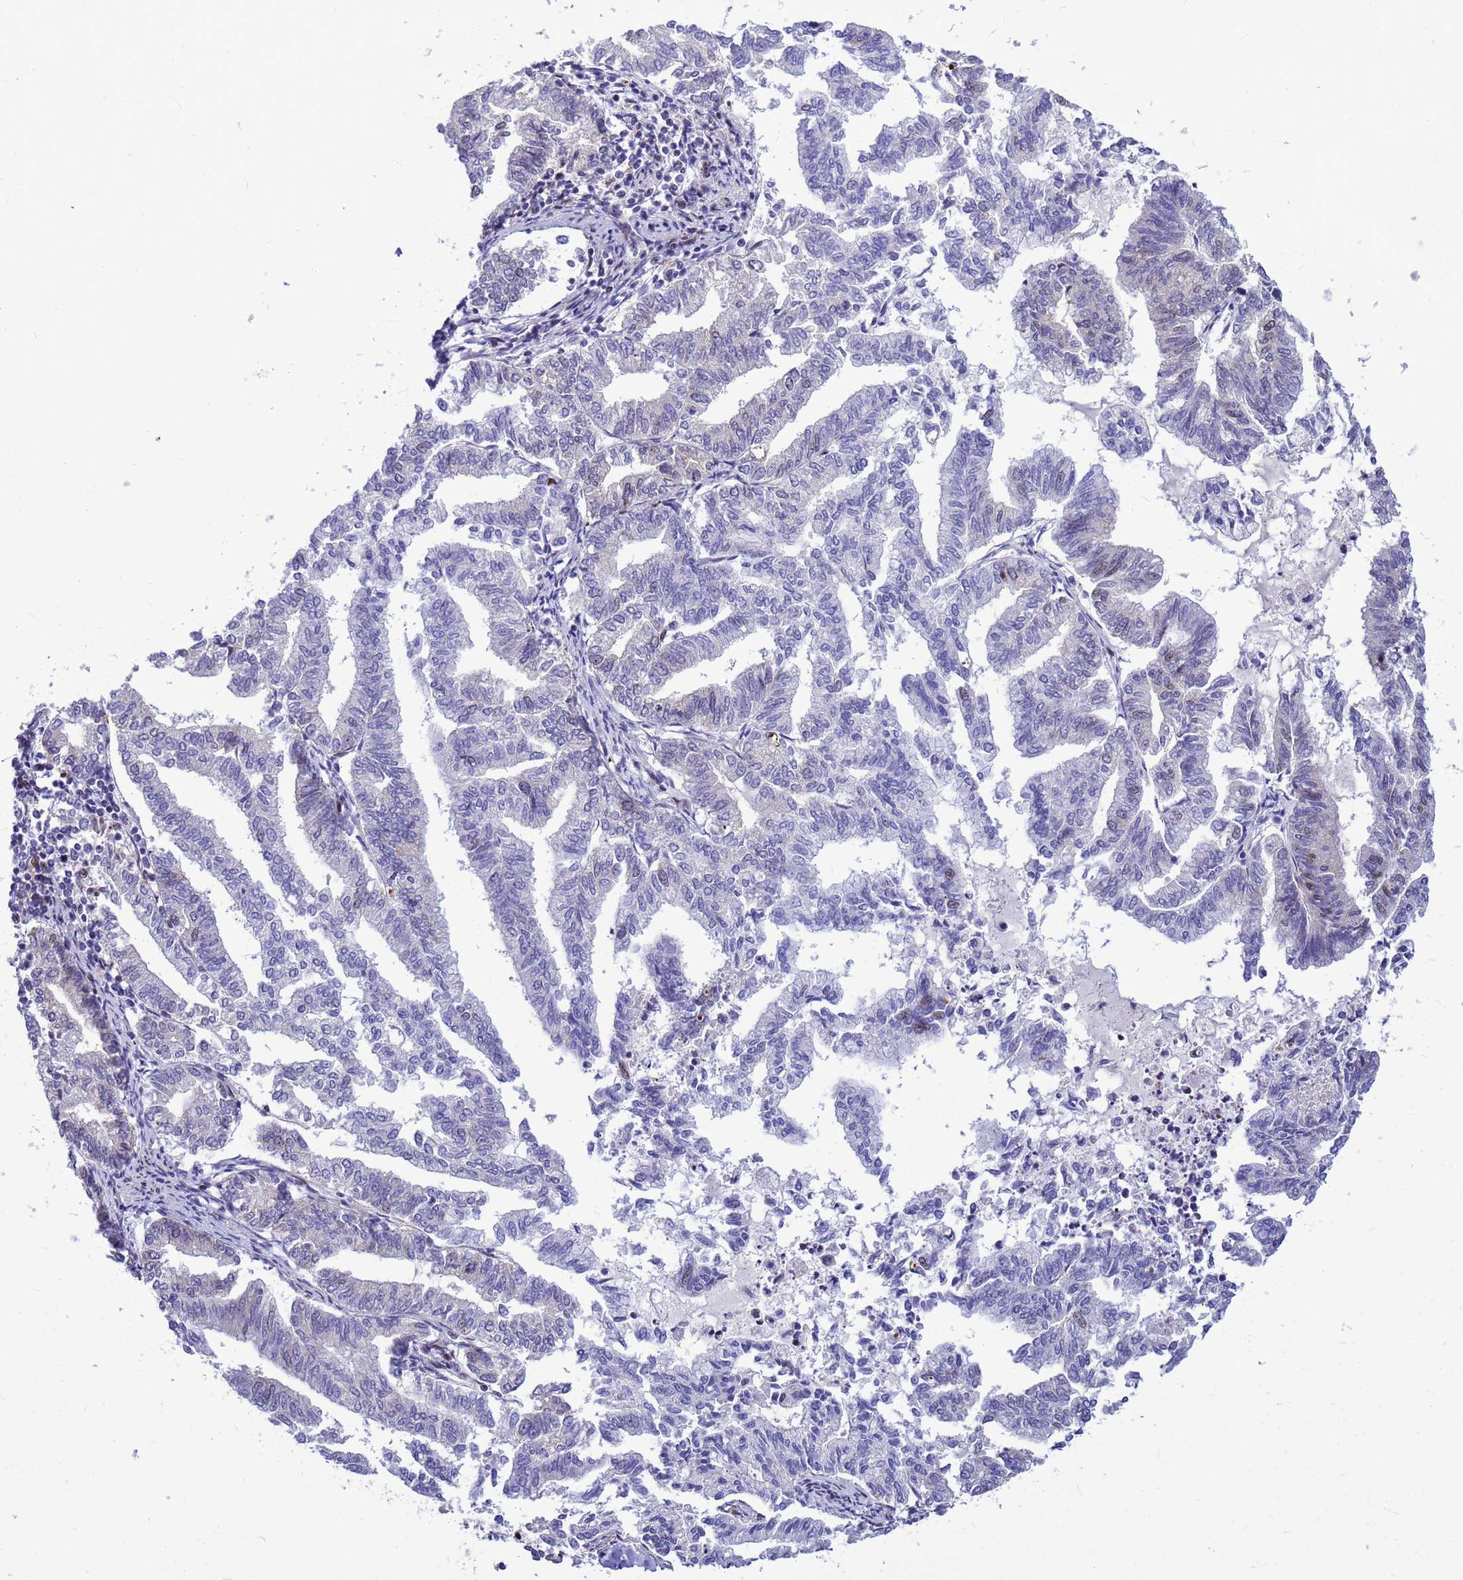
{"staining": {"intensity": "negative", "quantity": "none", "location": "none"}, "tissue": "endometrial cancer", "cell_type": "Tumor cells", "image_type": "cancer", "snomed": [{"axis": "morphology", "description": "Adenocarcinoma, NOS"}, {"axis": "topography", "description": "Endometrium"}], "caption": "Human endometrial adenocarcinoma stained for a protein using immunohistochemistry displays no staining in tumor cells.", "gene": "ADAMTS7", "patient": {"sex": "female", "age": 79}}